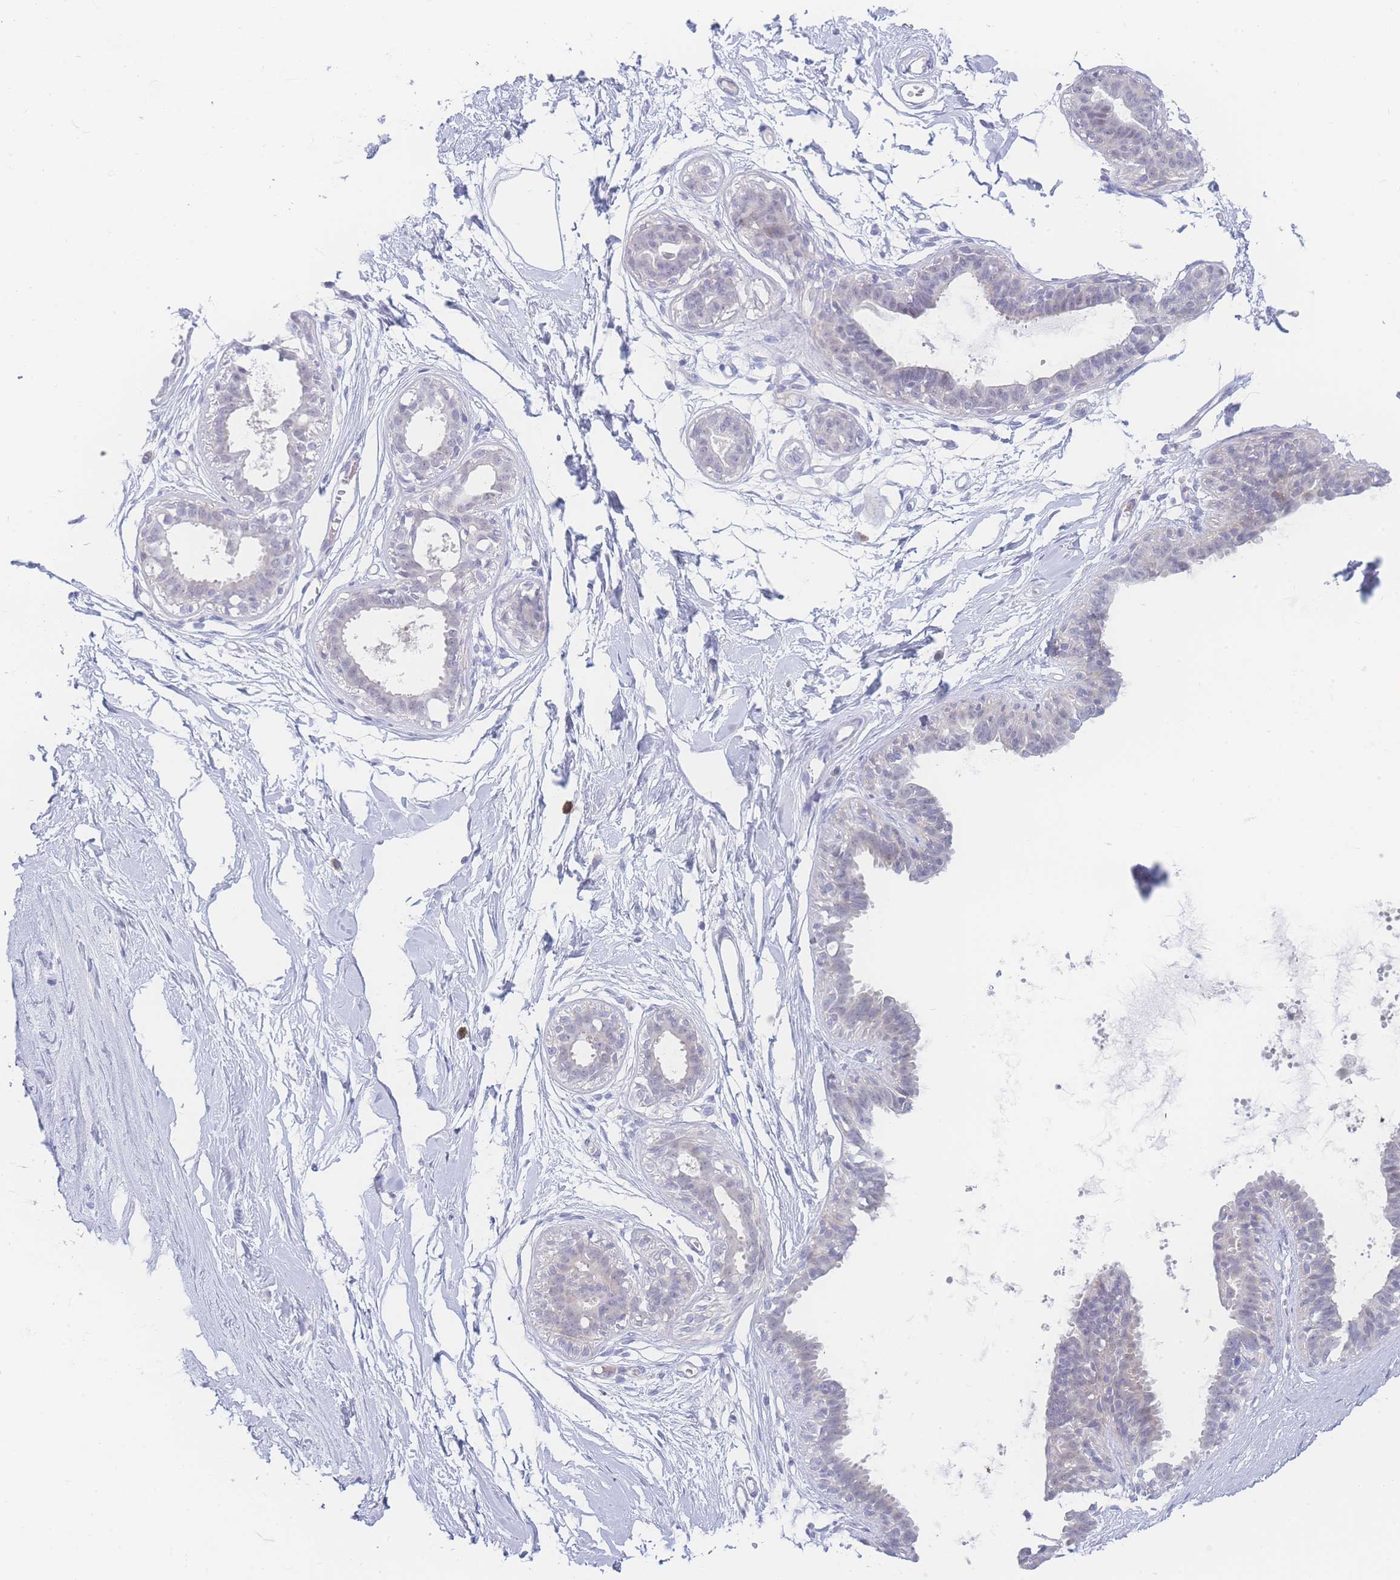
{"staining": {"intensity": "negative", "quantity": "none", "location": "none"}, "tissue": "breast", "cell_type": "Adipocytes", "image_type": "normal", "snomed": [{"axis": "morphology", "description": "Normal tissue, NOS"}, {"axis": "topography", "description": "Breast"}], "caption": "IHC histopathology image of benign human breast stained for a protein (brown), which demonstrates no positivity in adipocytes. (DAB (3,3'-diaminobenzidine) immunohistochemistry (IHC) visualized using brightfield microscopy, high magnification).", "gene": "PRSS22", "patient": {"sex": "female", "age": 45}}